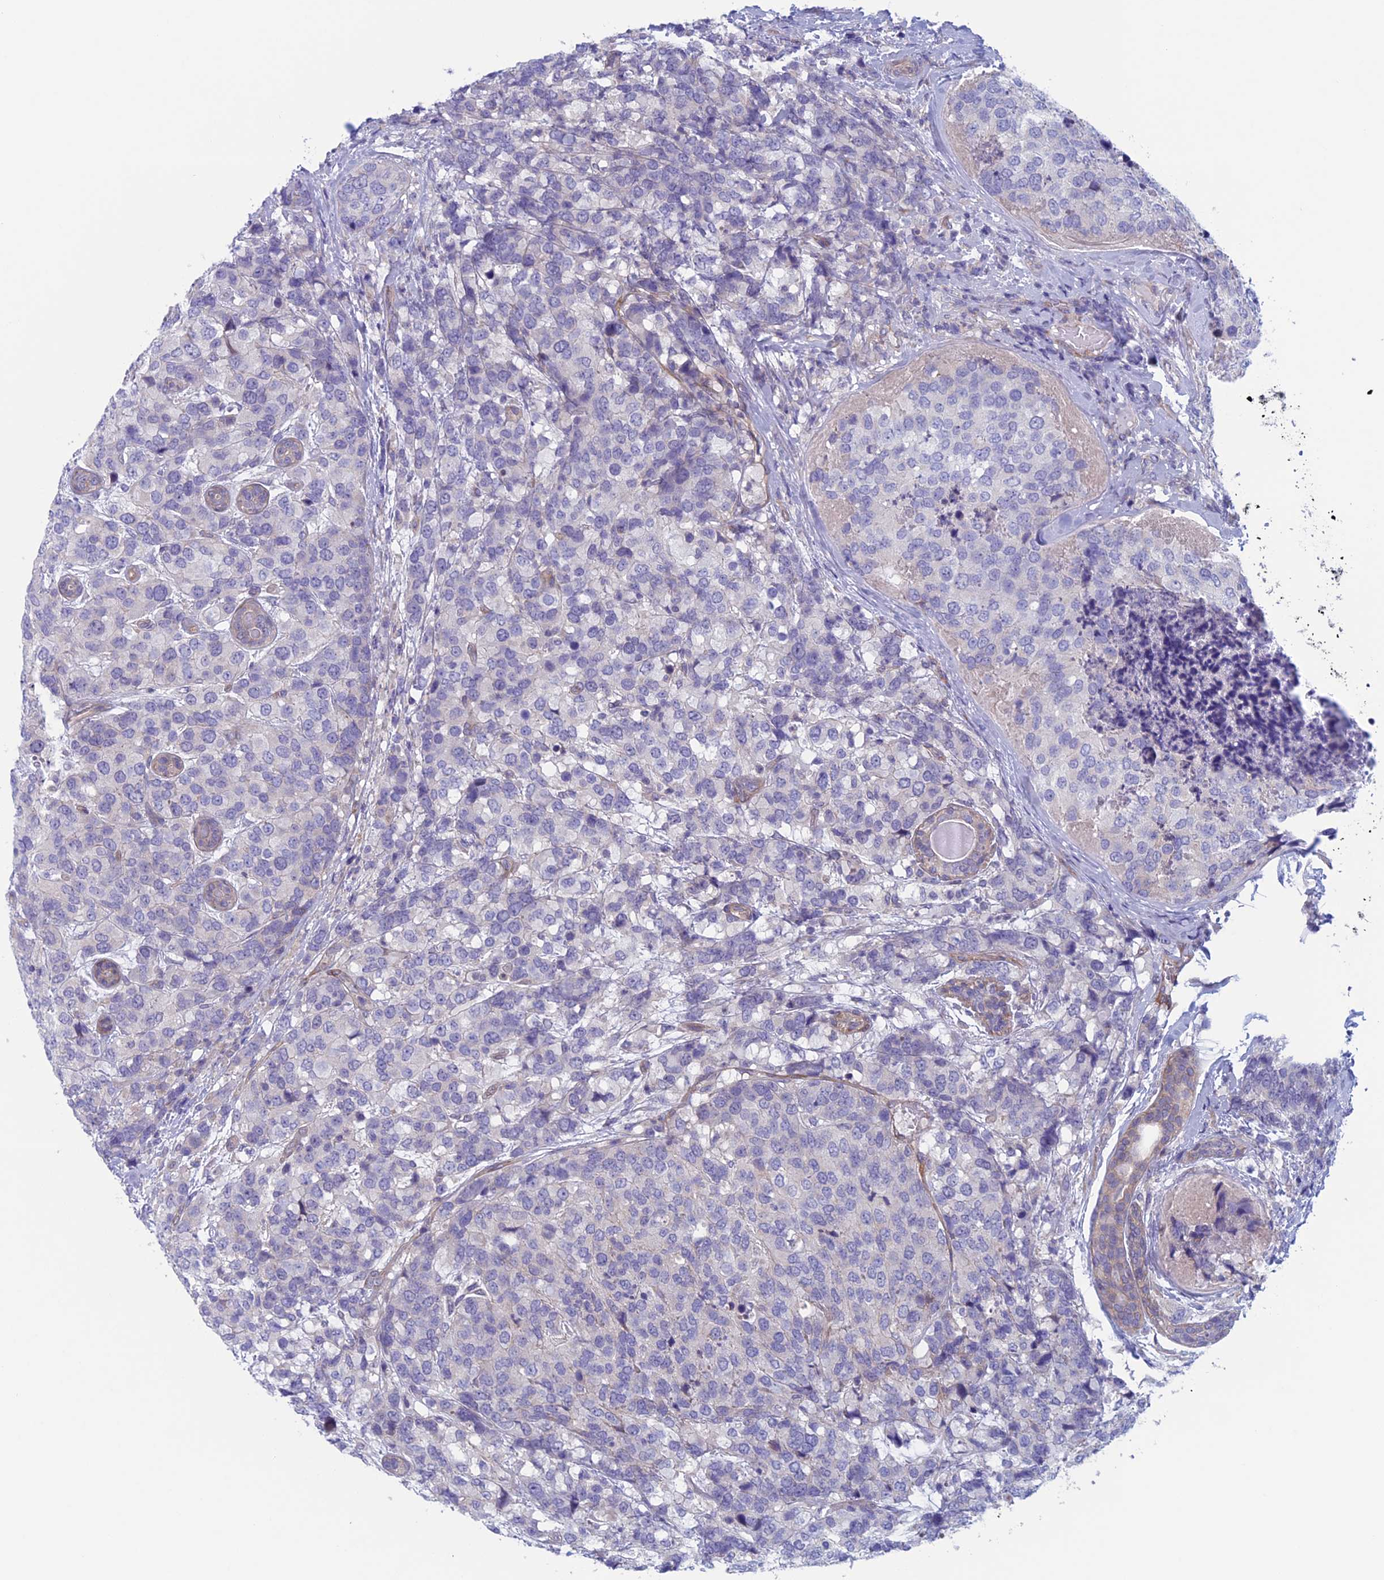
{"staining": {"intensity": "negative", "quantity": "none", "location": "none"}, "tissue": "breast cancer", "cell_type": "Tumor cells", "image_type": "cancer", "snomed": [{"axis": "morphology", "description": "Lobular carcinoma"}, {"axis": "topography", "description": "Breast"}], "caption": "Immunohistochemistry (IHC) micrograph of human breast cancer (lobular carcinoma) stained for a protein (brown), which demonstrates no positivity in tumor cells.", "gene": "CNOT6L", "patient": {"sex": "female", "age": 59}}